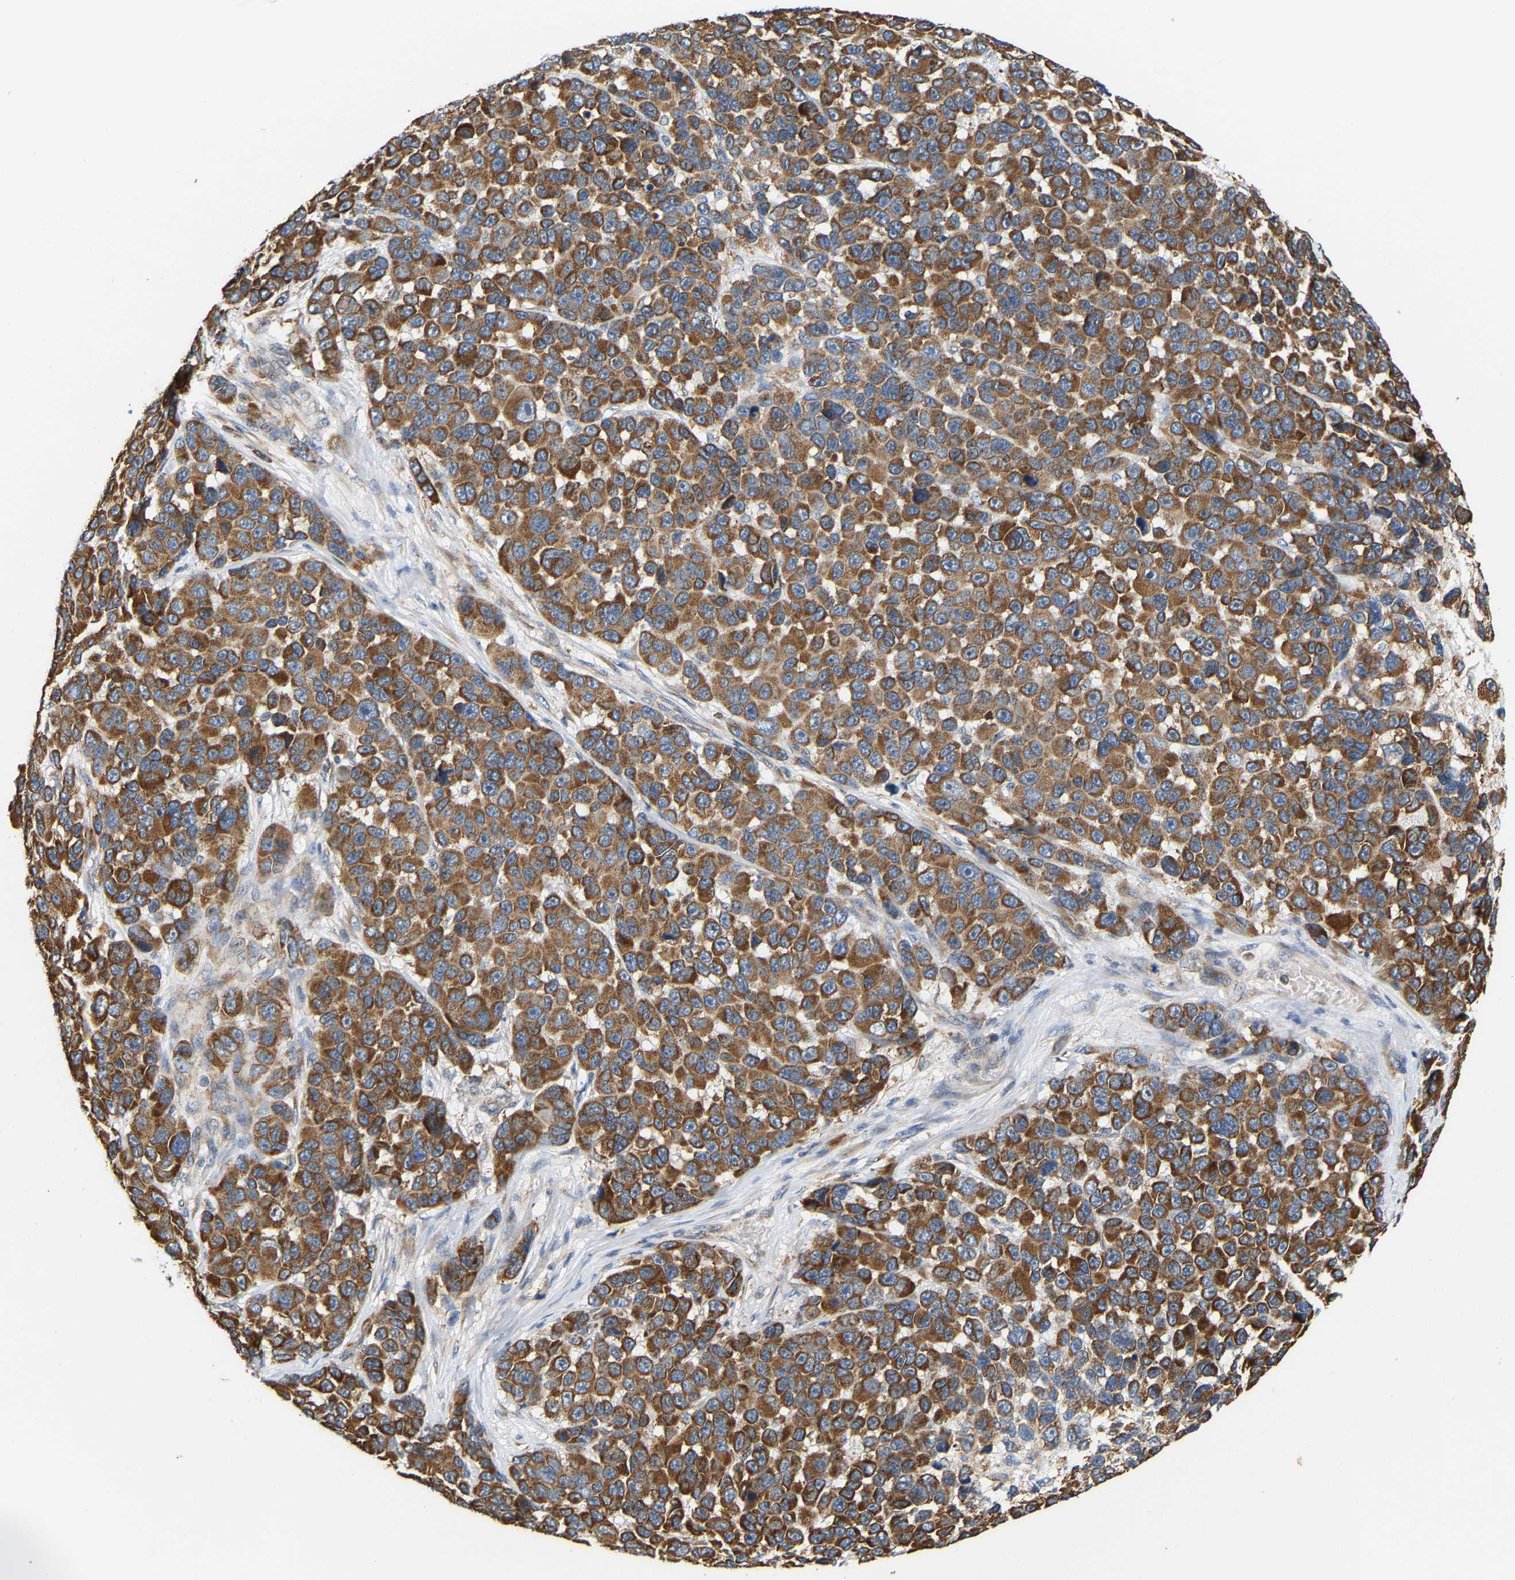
{"staining": {"intensity": "strong", "quantity": ">75%", "location": "cytoplasmic/membranous"}, "tissue": "melanoma", "cell_type": "Tumor cells", "image_type": "cancer", "snomed": [{"axis": "morphology", "description": "Malignant melanoma, NOS"}, {"axis": "topography", "description": "Skin"}], "caption": "Immunohistochemistry photomicrograph of neoplastic tissue: malignant melanoma stained using IHC displays high levels of strong protein expression localized specifically in the cytoplasmic/membranous of tumor cells, appearing as a cytoplasmic/membranous brown color.", "gene": "TMEM168", "patient": {"sex": "male", "age": 53}}